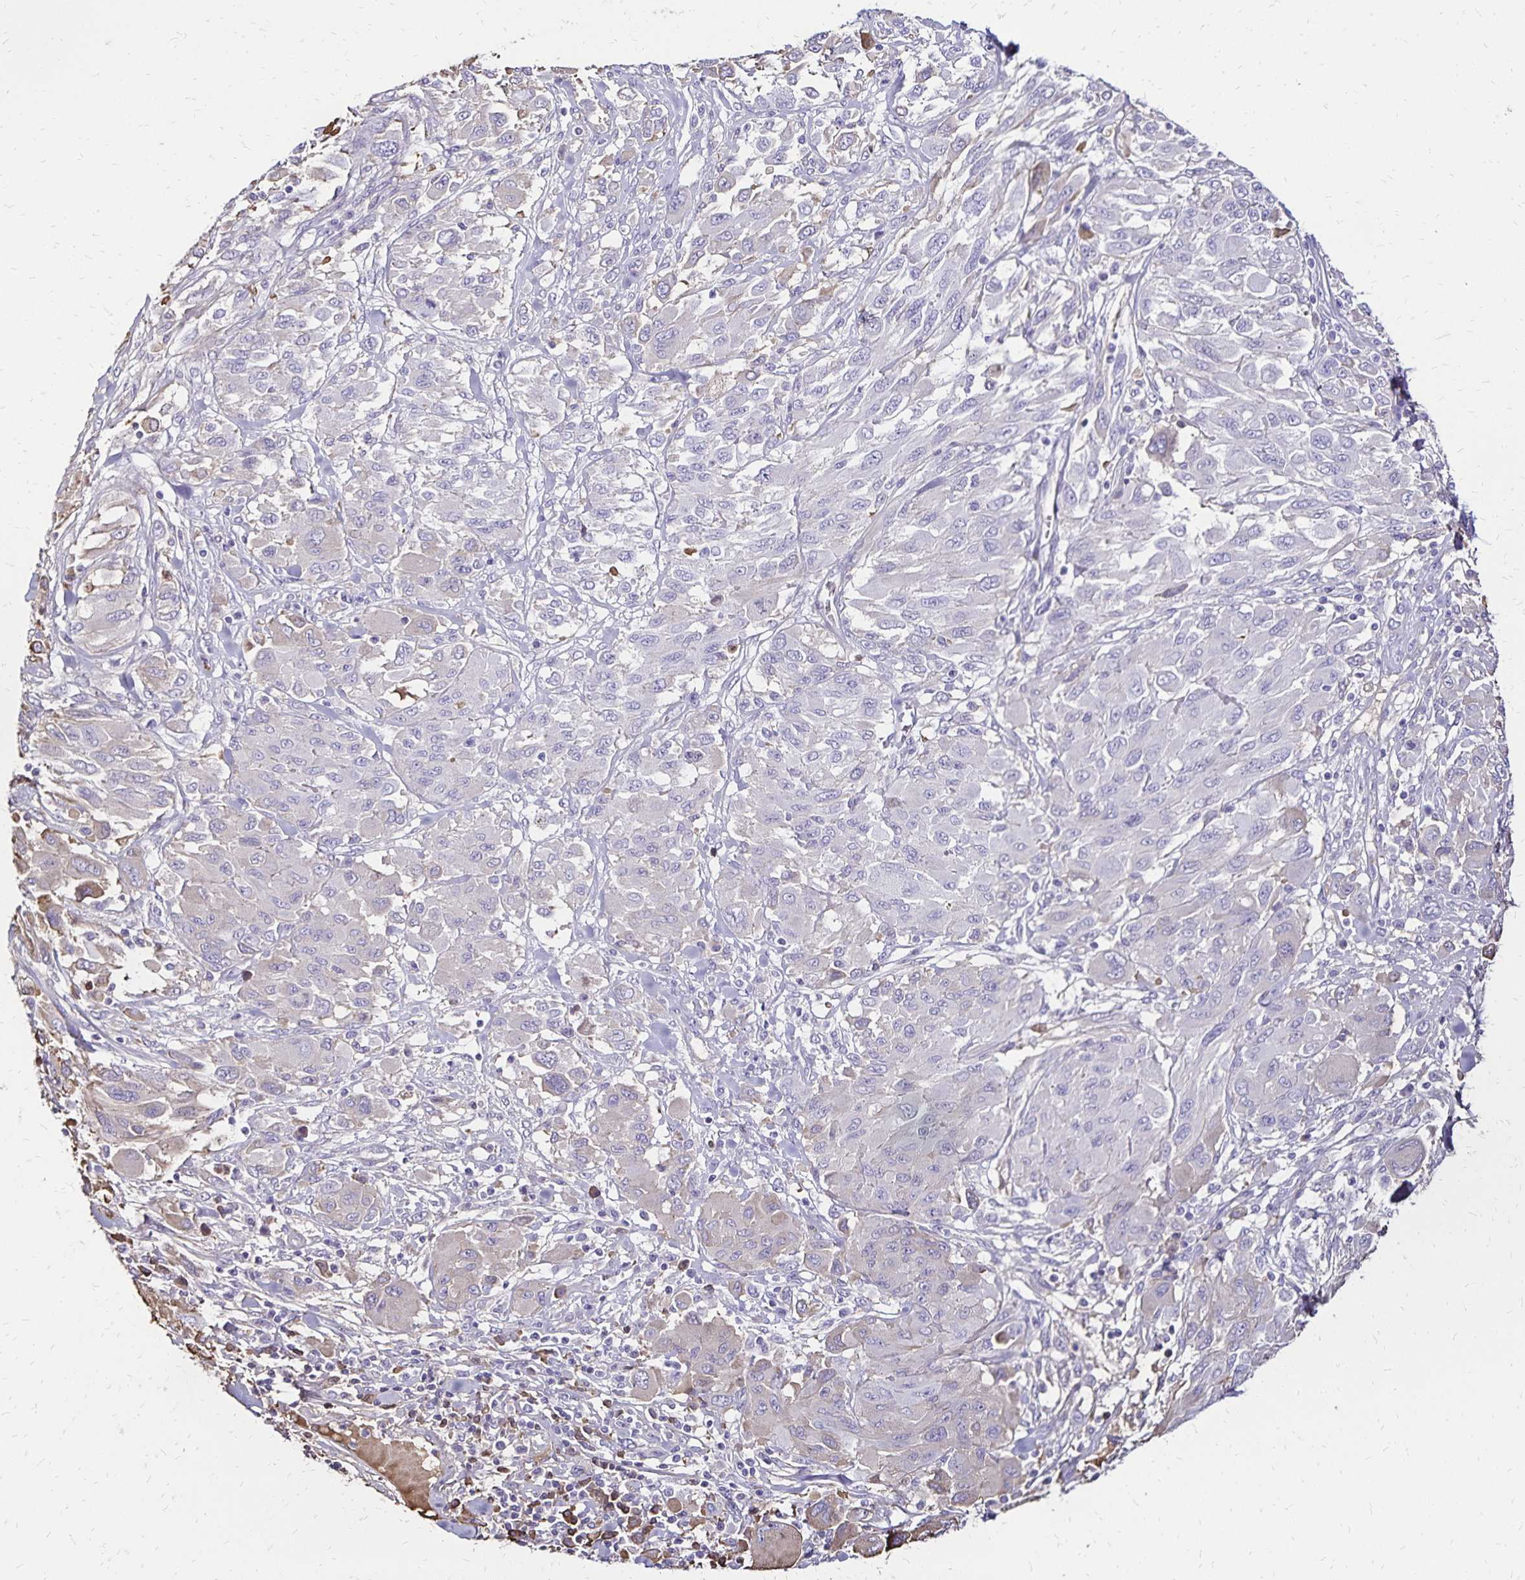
{"staining": {"intensity": "negative", "quantity": "none", "location": "none"}, "tissue": "melanoma", "cell_type": "Tumor cells", "image_type": "cancer", "snomed": [{"axis": "morphology", "description": "Malignant melanoma, NOS"}, {"axis": "topography", "description": "Skin"}], "caption": "This photomicrograph is of melanoma stained with immunohistochemistry to label a protein in brown with the nuclei are counter-stained blue. There is no positivity in tumor cells. (Stains: DAB immunohistochemistry (IHC) with hematoxylin counter stain, Microscopy: brightfield microscopy at high magnification).", "gene": "KISS1", "patient": {"sex": "female", "age": 91}}